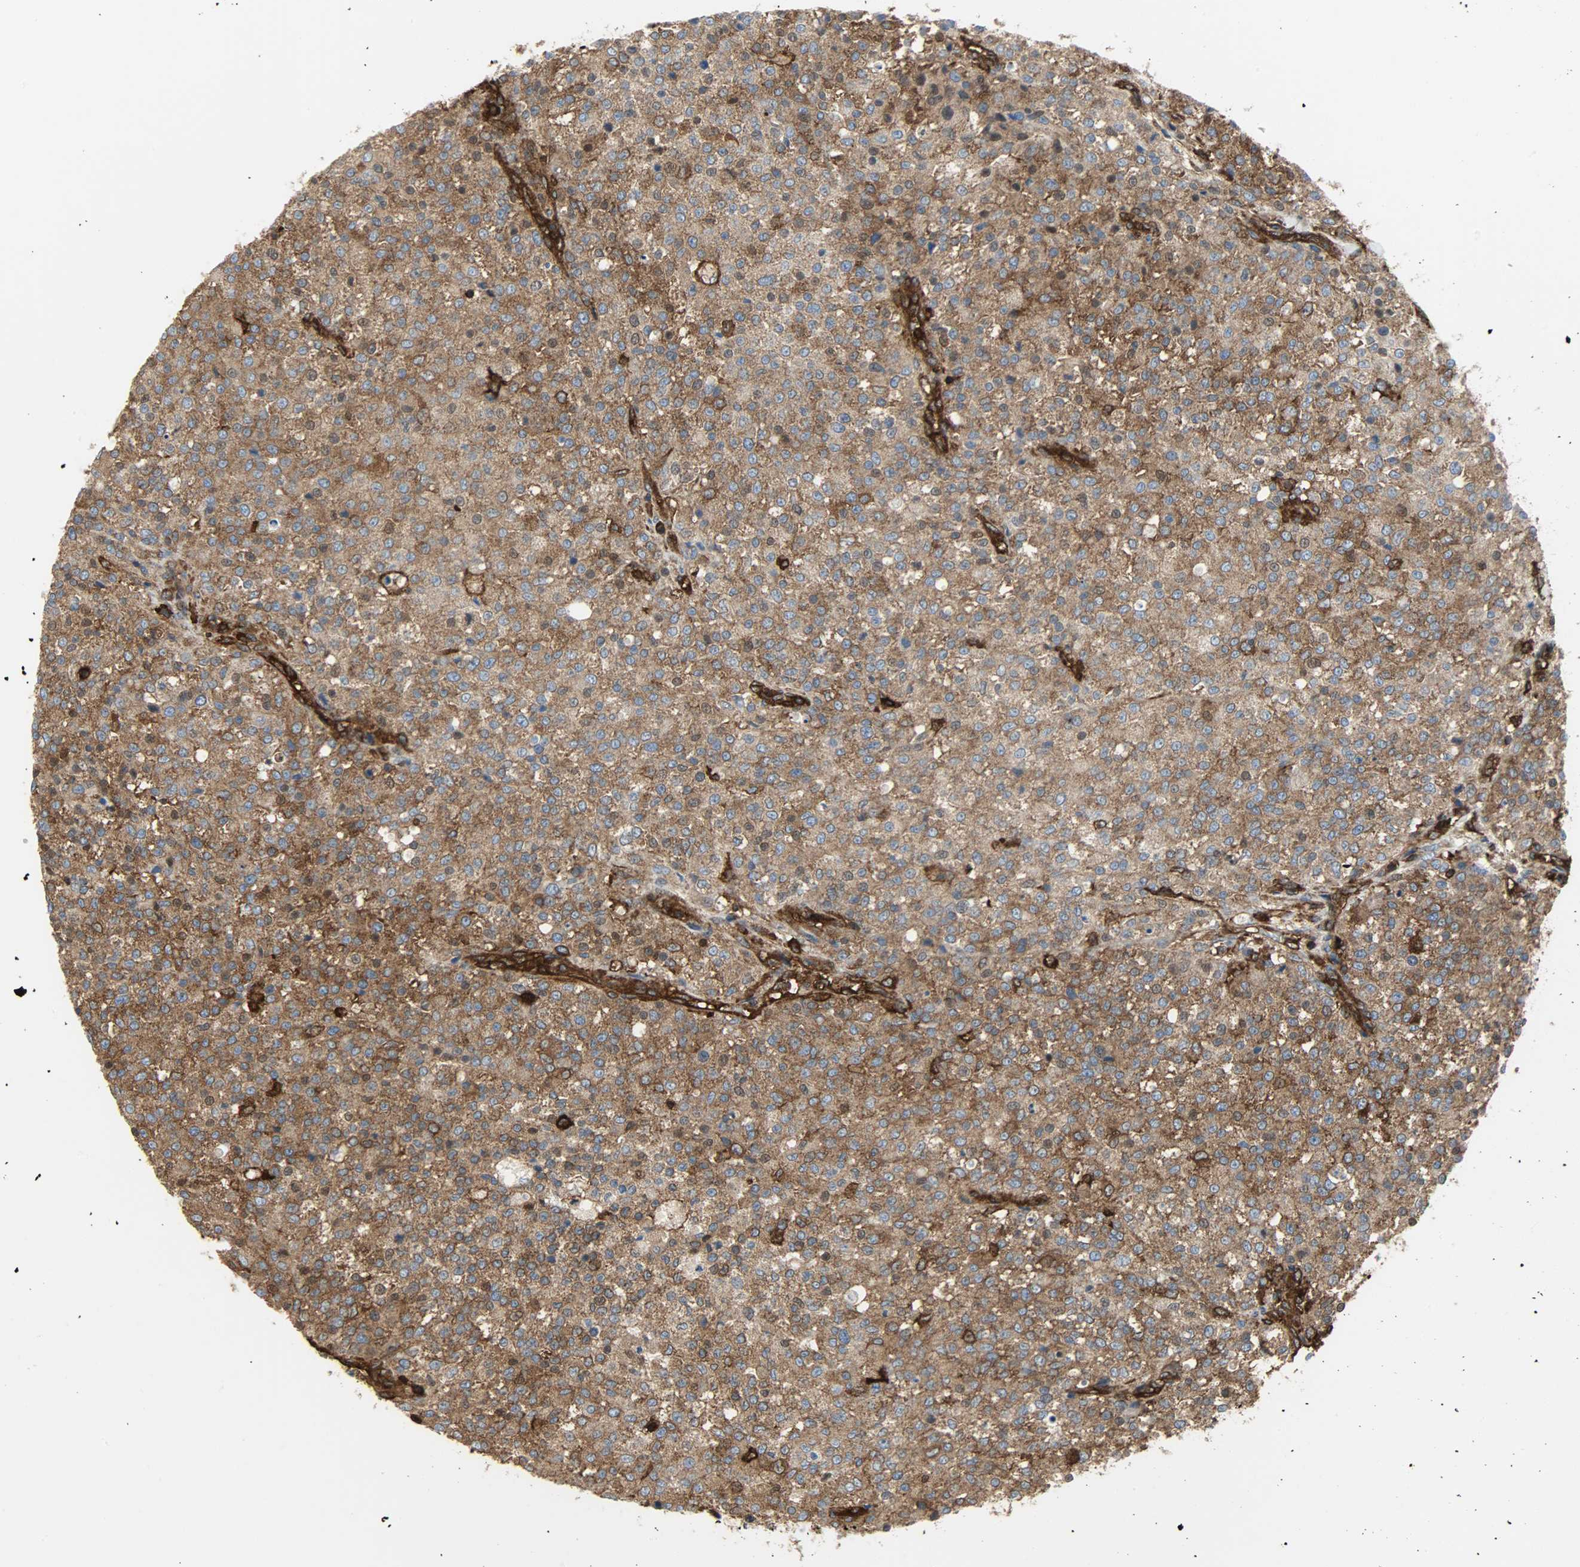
{"staining": {"intensity": "strong", "quantity": ">75%", "location": "cytoplasmic/membranous,nuclear"}, "tissue": "testis cancer", "cell_type": "Tumor cells", "image_type": "cancer", "snomed": [{"axis": "morphology", "description": "Seminoma, NOS"}, {"axis": "topography", "description": "Testis"}], "caption": "Immunohistochemical staining of testis seminoma shows high levels of strong cytoplasmic/membranous and nuclear protein staining in about >75% of tumor cells. (DAB (3,3'-diaminobenzidine) = brown stain, brightfield microscopy at high magnification).", "gene": "VASP", "patient": {"sex": "male", "age": 59}}